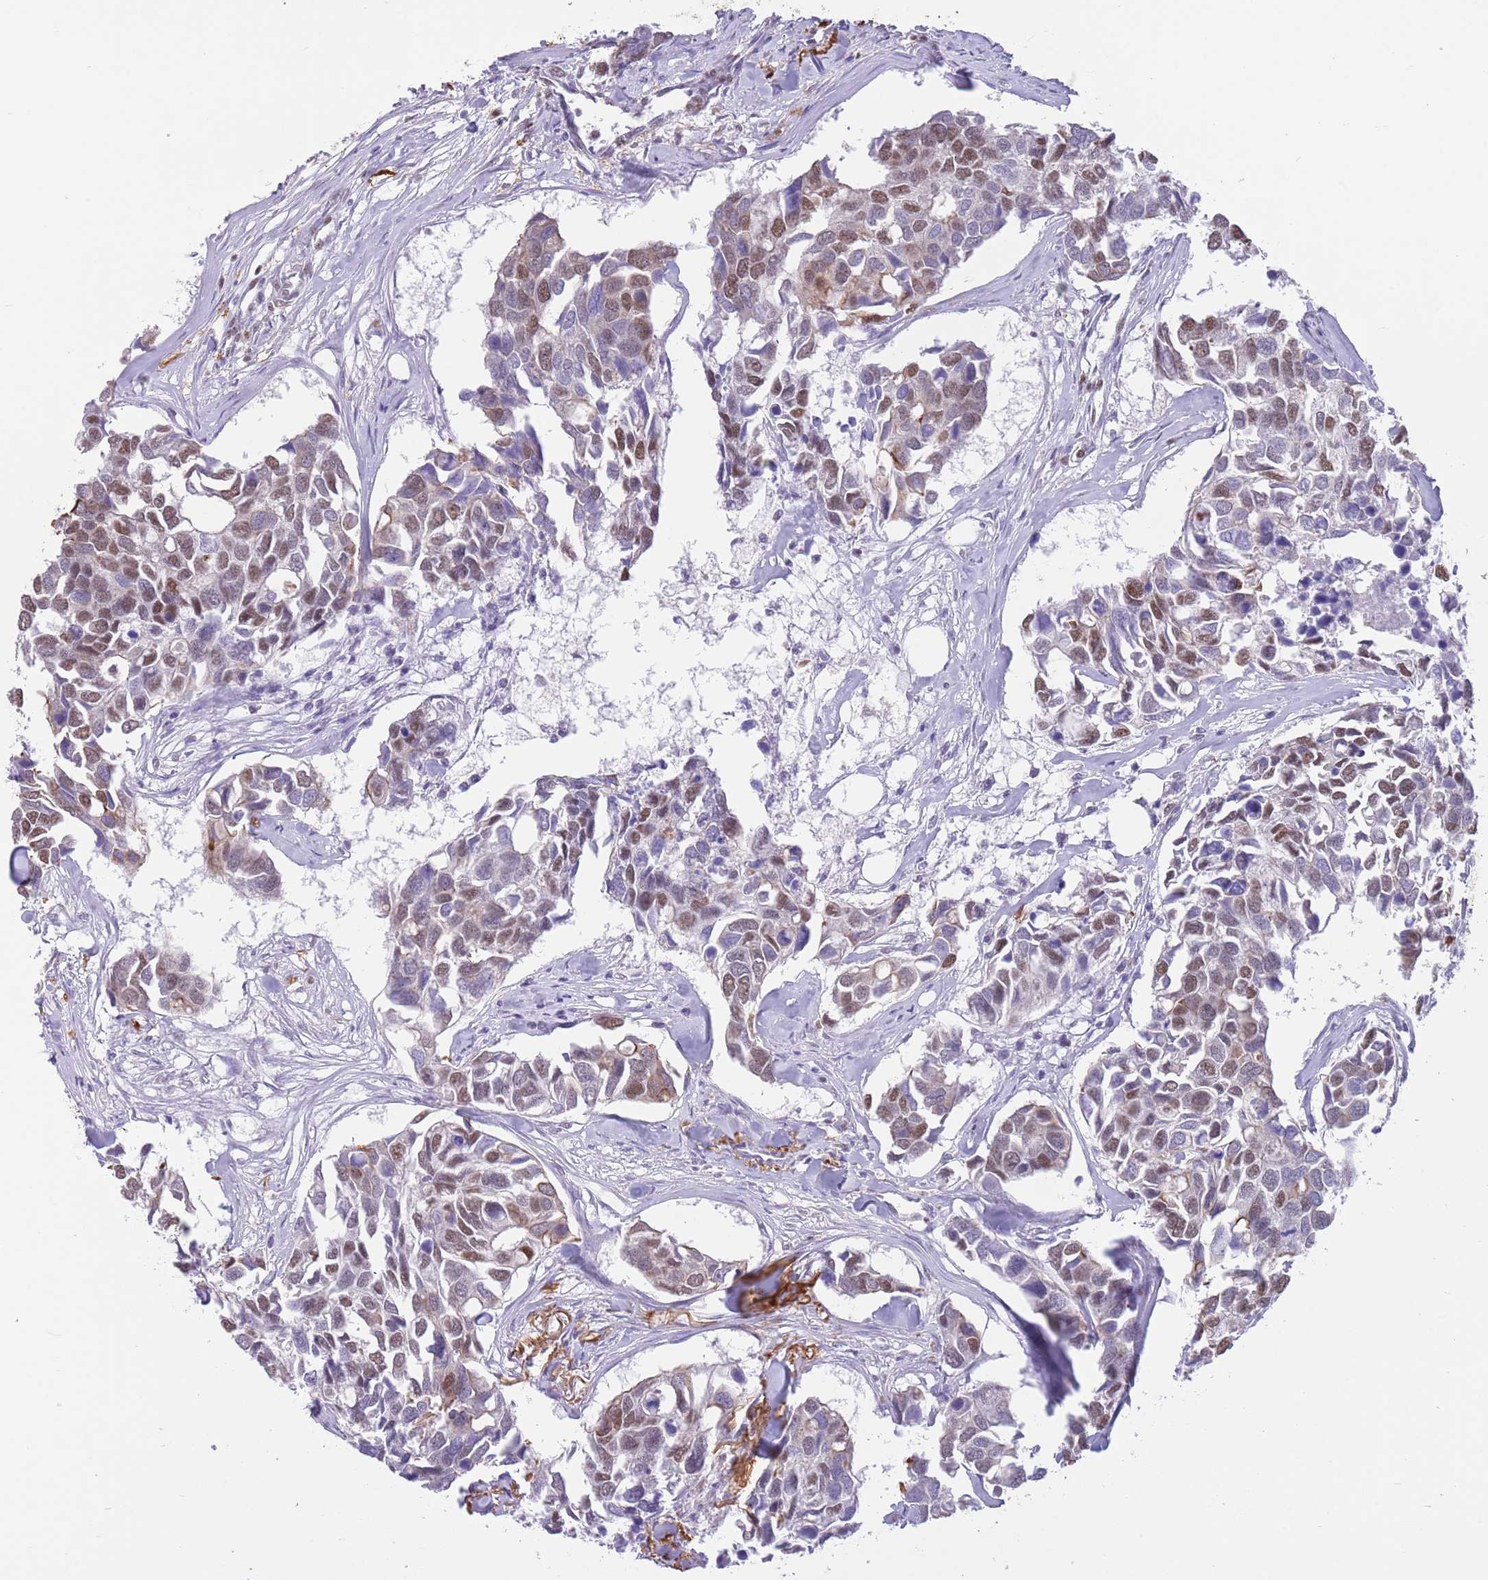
{"staining": {"intensity": "moderate", "quantity": "25%-75%", "location": "nuclear"}, "tissue": "breast cancer", "cell_type": "Tumor cells", "image_type": "cancer", "snomed": [{"axis": "morphology", "description": "Duct carcinoma"}, {"axis": "topography", "description": "Breast"}], "caption": "Moderate nuclear expression for a protein is identified in about 25%-75% of tumor cells of breast cancer (infiltrating ductal carcinoma) using immunohistochemistry (IHC).", "gene": "TRIM32", "patient": {"sex": "female", "age": 83}}